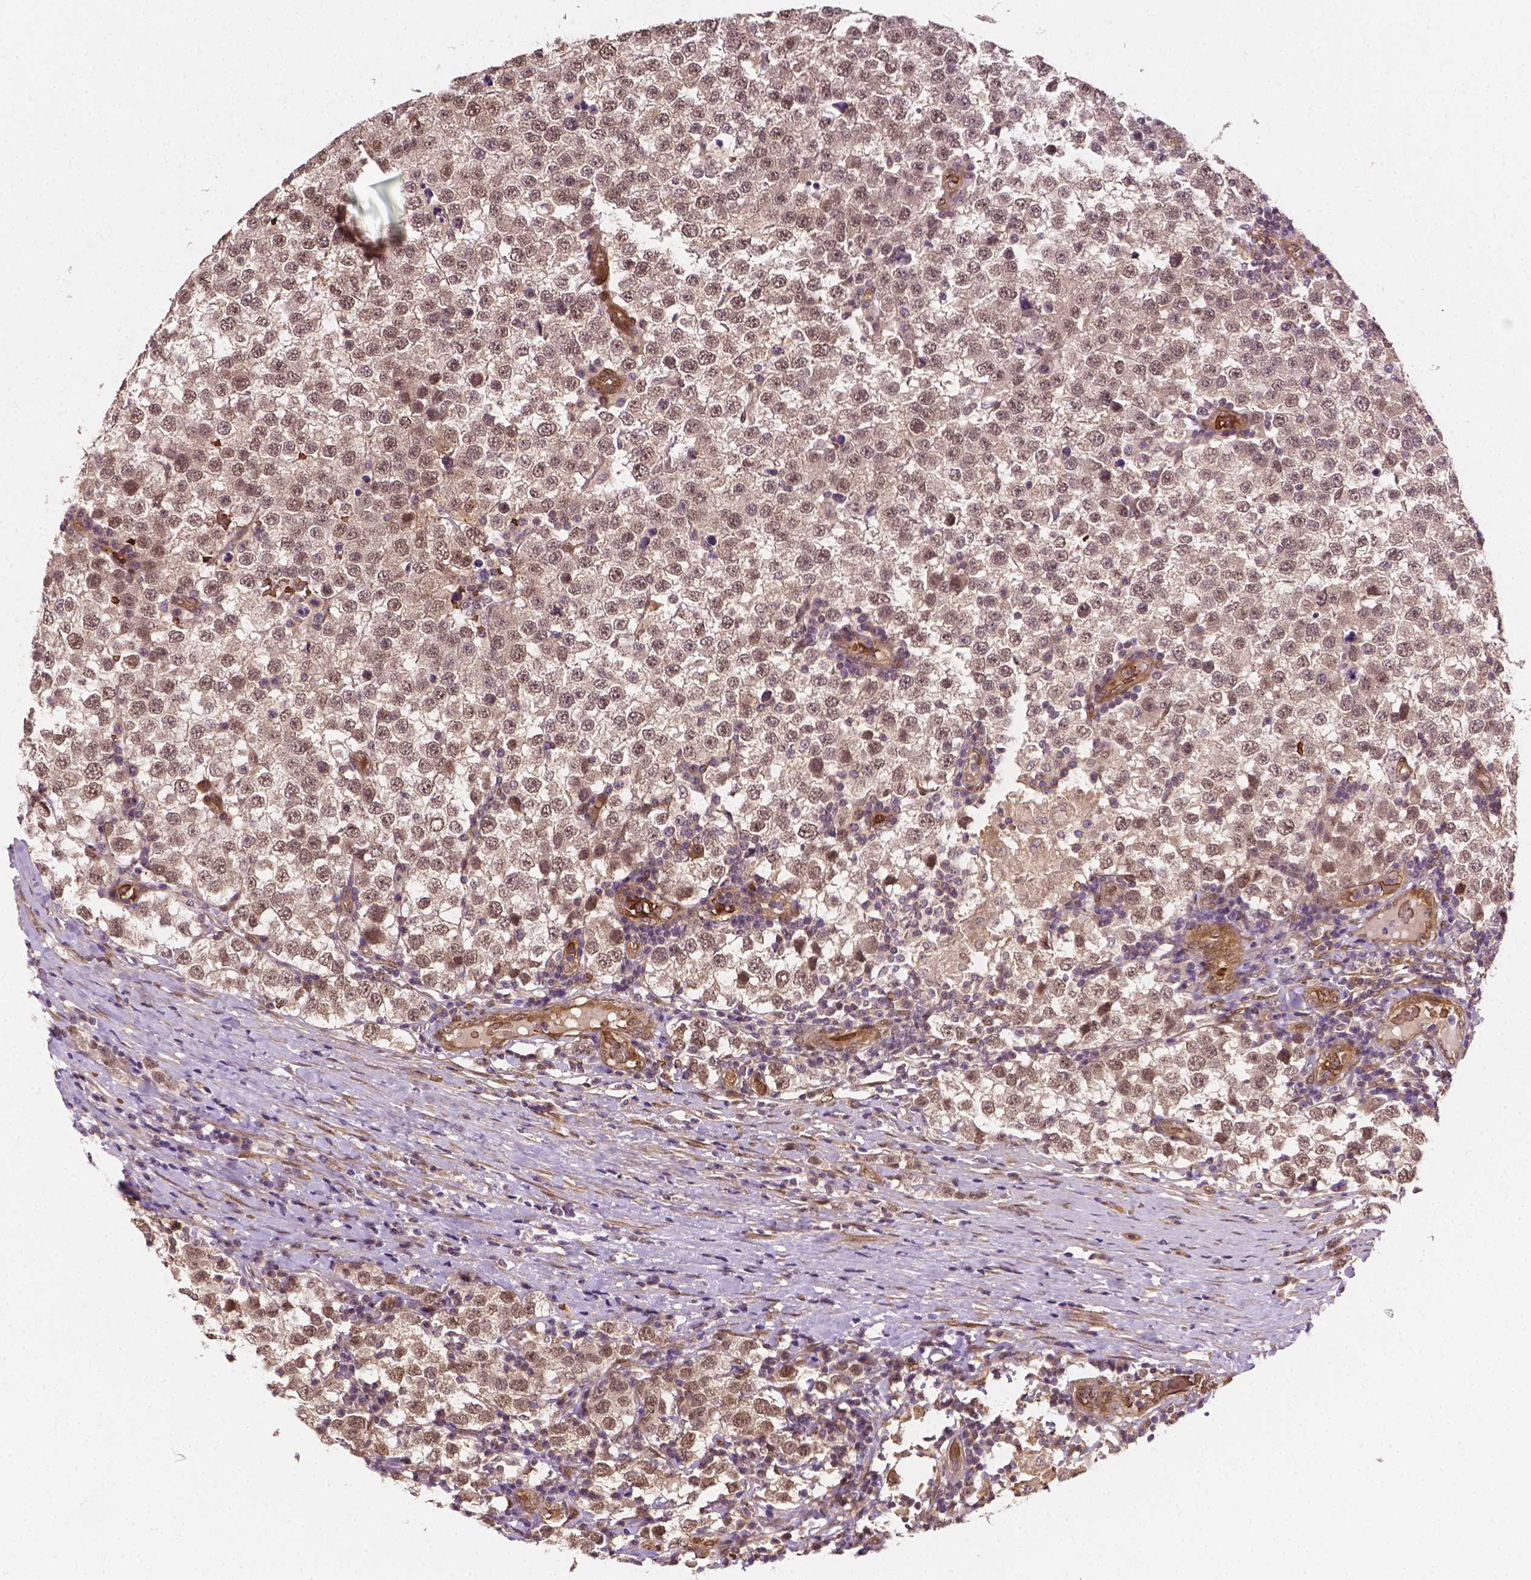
{"staining": {"intensity": "weak", "quantity": ">75%", "location": "nuclear"}, "tissue": "testis cancer", "cell_type": "Tumor cells", "image_type": "cancer", "snomed": [{"axis": "morphology", "description": "Seminoma, NOS"}, {"axis": "topography", "description": "Testis"}], "caption": "Approximately >75% of tumor cells in human testis cancer (seminoma) display weak nuclear protein staining as visualized by brown immunohistochemical staining.", "gene": "YAP1", "patient": {"sex": "male", "age": 34}}